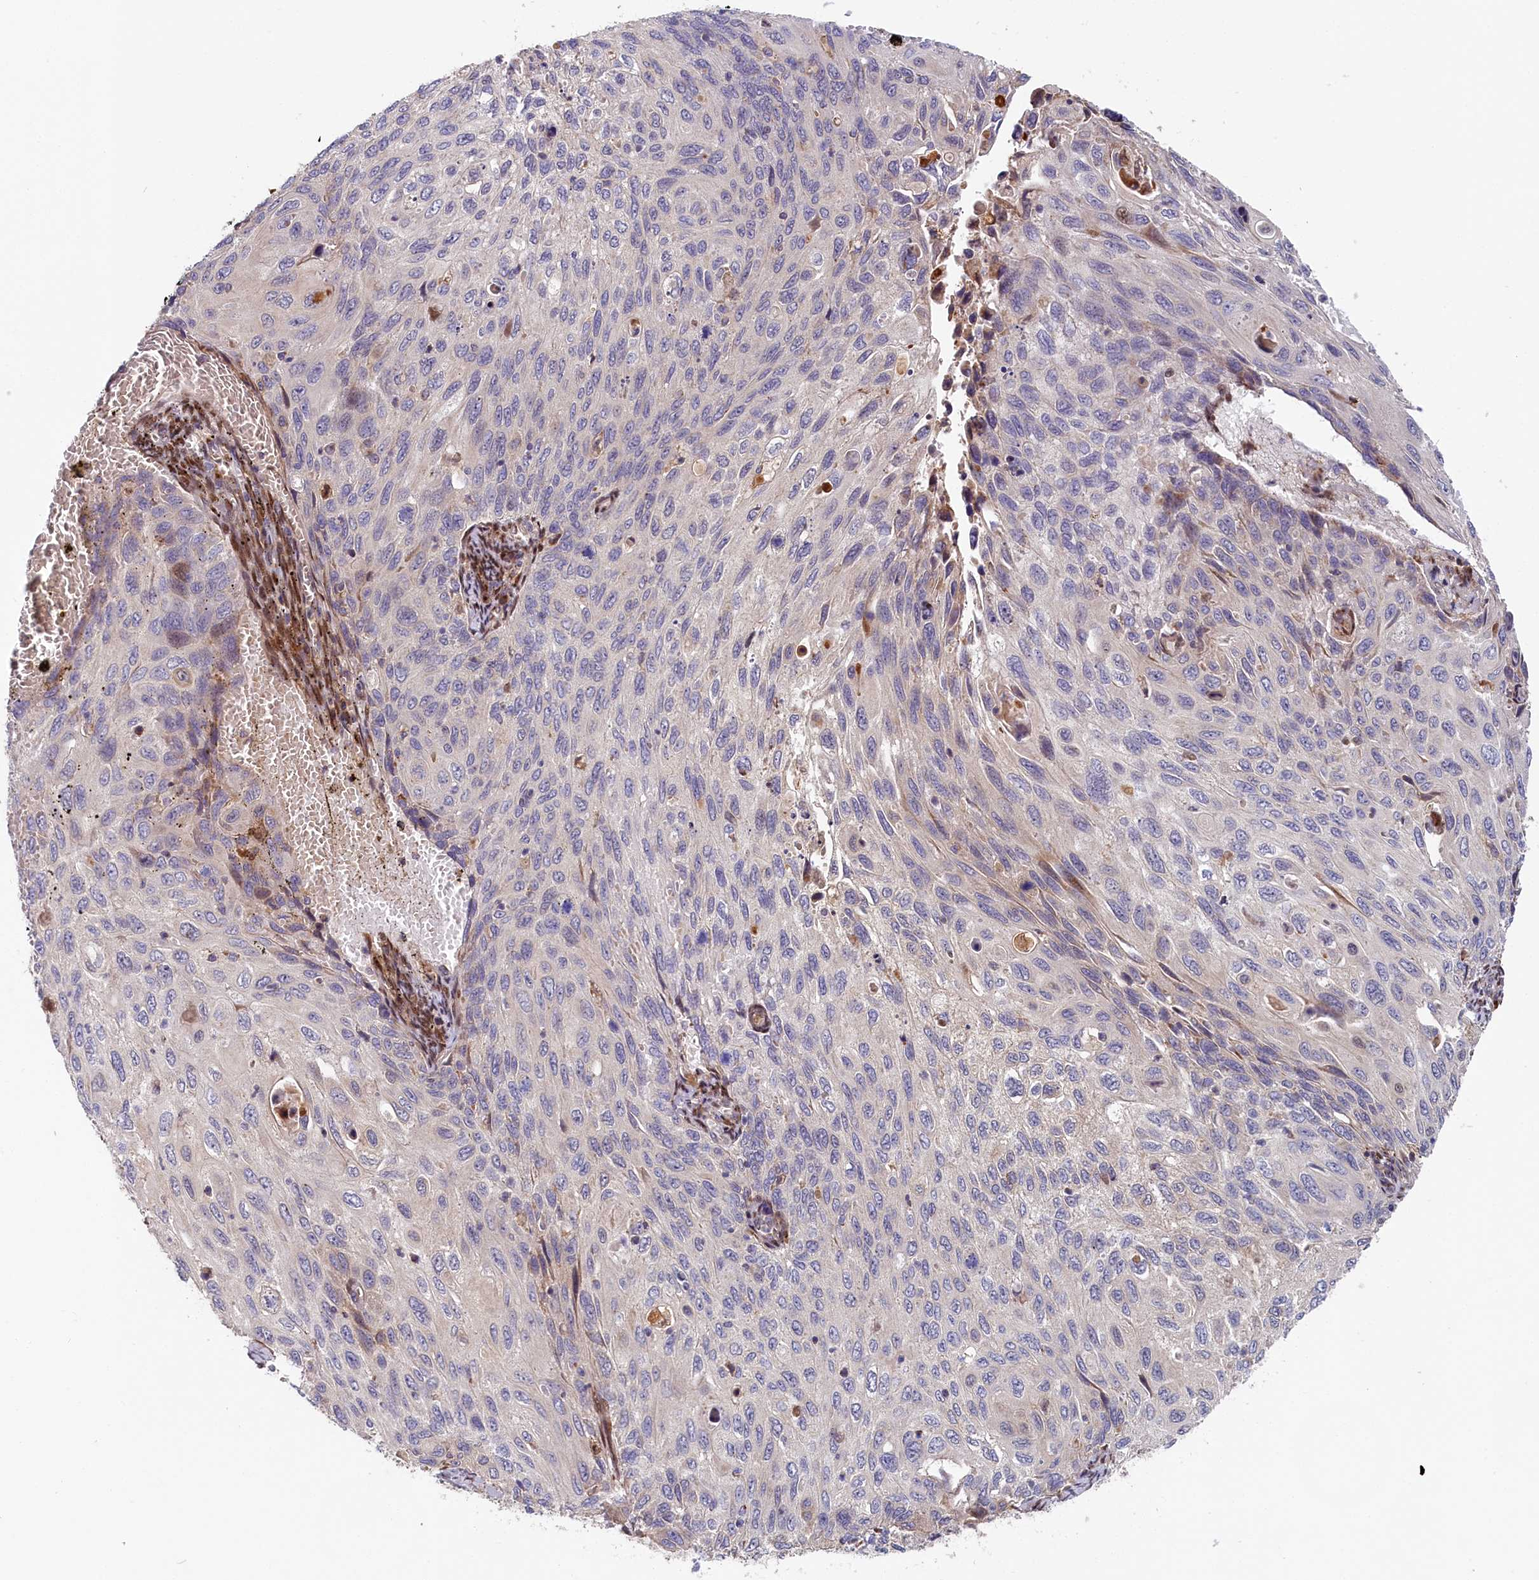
{"staining": {"intensity": "negative", "quantity": "none", "location": "none"}, "tissue": "cervical cancer", "cell_type": "Tumor cells", "image_type": "cancer", "snomed": [{"axis": "morphology", "description": "Squamous cell carcinoma, NOS"}, {"axis": "topography", "description": "Cervix"}], "caption": "Tumor cells are negative for brown protein staining in cervical cancer (squamous cell carcinoma).", "gene": "CHST12", "patient": {"sex": "female", "age": 70}}